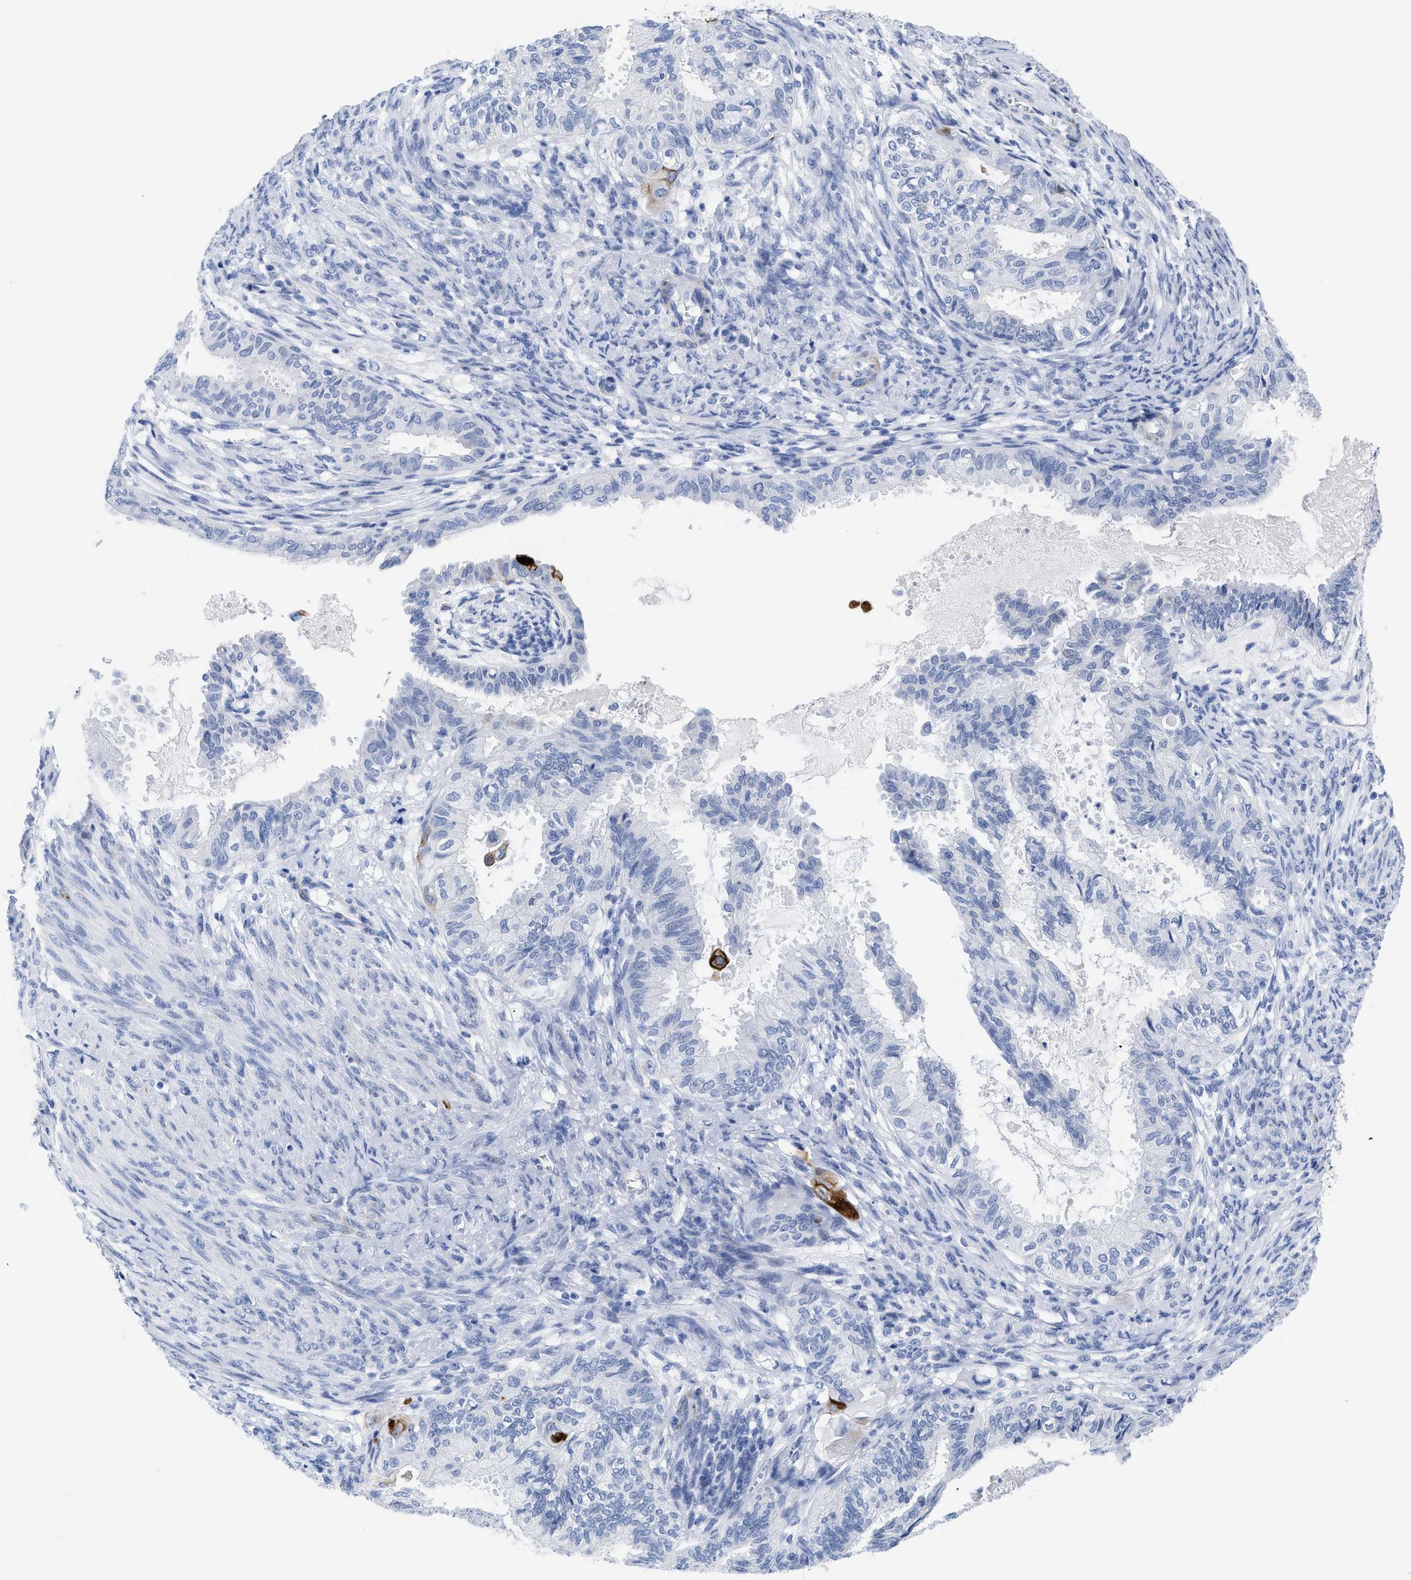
{"staining": {"intensity": "negative", "quantity": "none", "location": "none"}, "tissue": "cervical cancer", "cell_type": "Tumor cells", "image_type": "cancer", "snomed": [{"axis": "morphology", "description": "Normal tissue, NOS"}, {"axis": "morphology", "description": "Adenocarcinoma, NOS"}, {"axis": "topography", "description": "Cervix"}, {"axis": "topography", "description": "Endometrium"}], "caption": "This is an immunohistochemistry histopathology image of human cervical adenocarcinoma. There is no staining in tumor cells.", "gene": "DUSP26", "patient": {"sex": "female", "age": 86}}